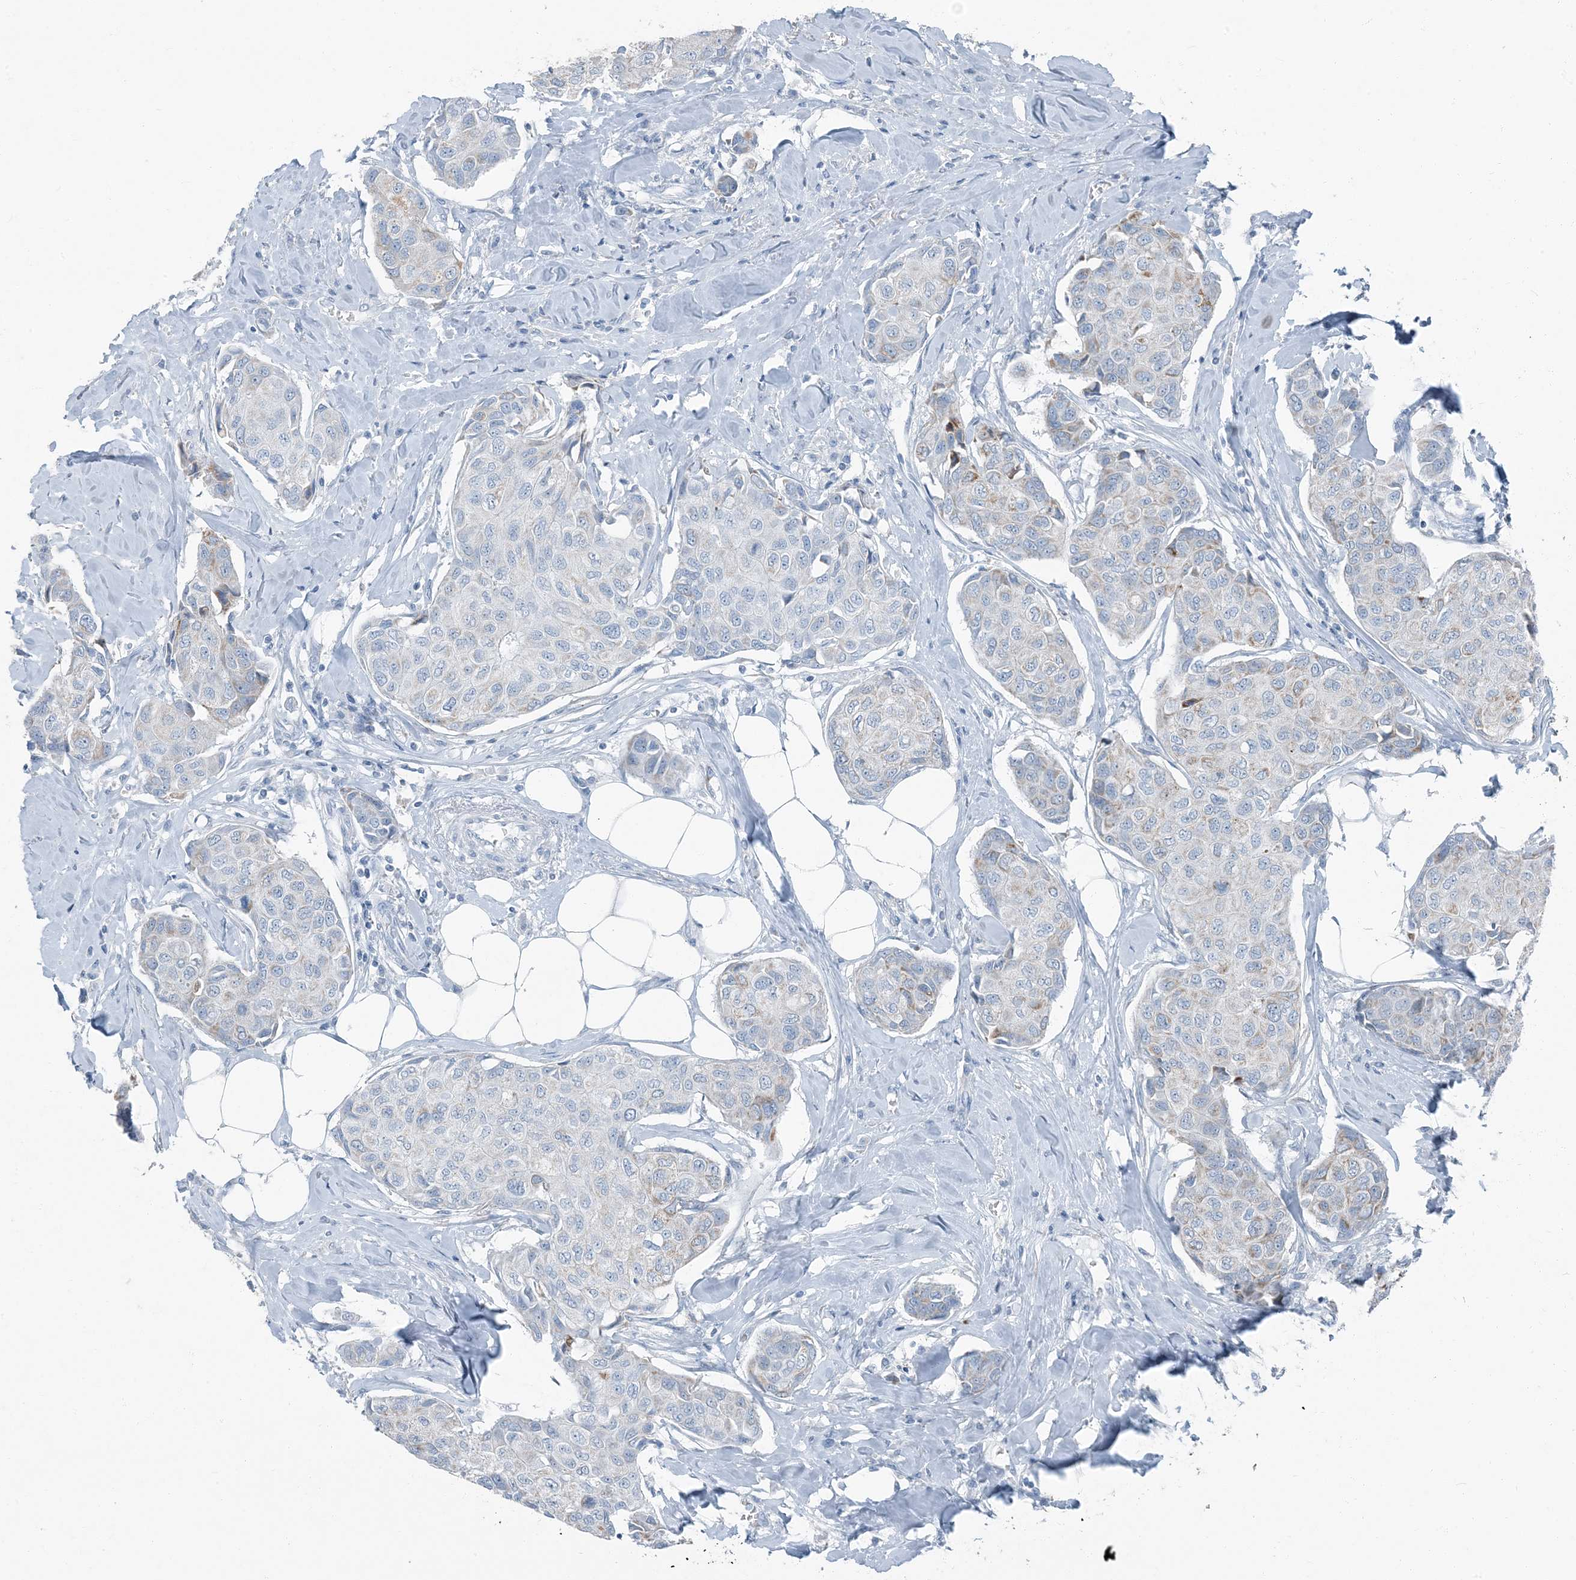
{"staining": {"intensity": "moderate", "quantity": "<25%", "location": "cytoplasmic/membranous"}, "tissue": "breast cancer", "cell_type": "Tumor cells", "image_type": "cancer", "snomed": [{"axis": "morphology", "description": "Duct carcinoma"}, {"axis": "topography", "description": "Breast"}], "caption": "Protein positivity by IHC demonstrates moderate cytoplasmic/membranous staining in about <25% of tumor cells in breast cancer.", "gene": "FAM162A", "patient": {"sex": "female", "age": 80}}